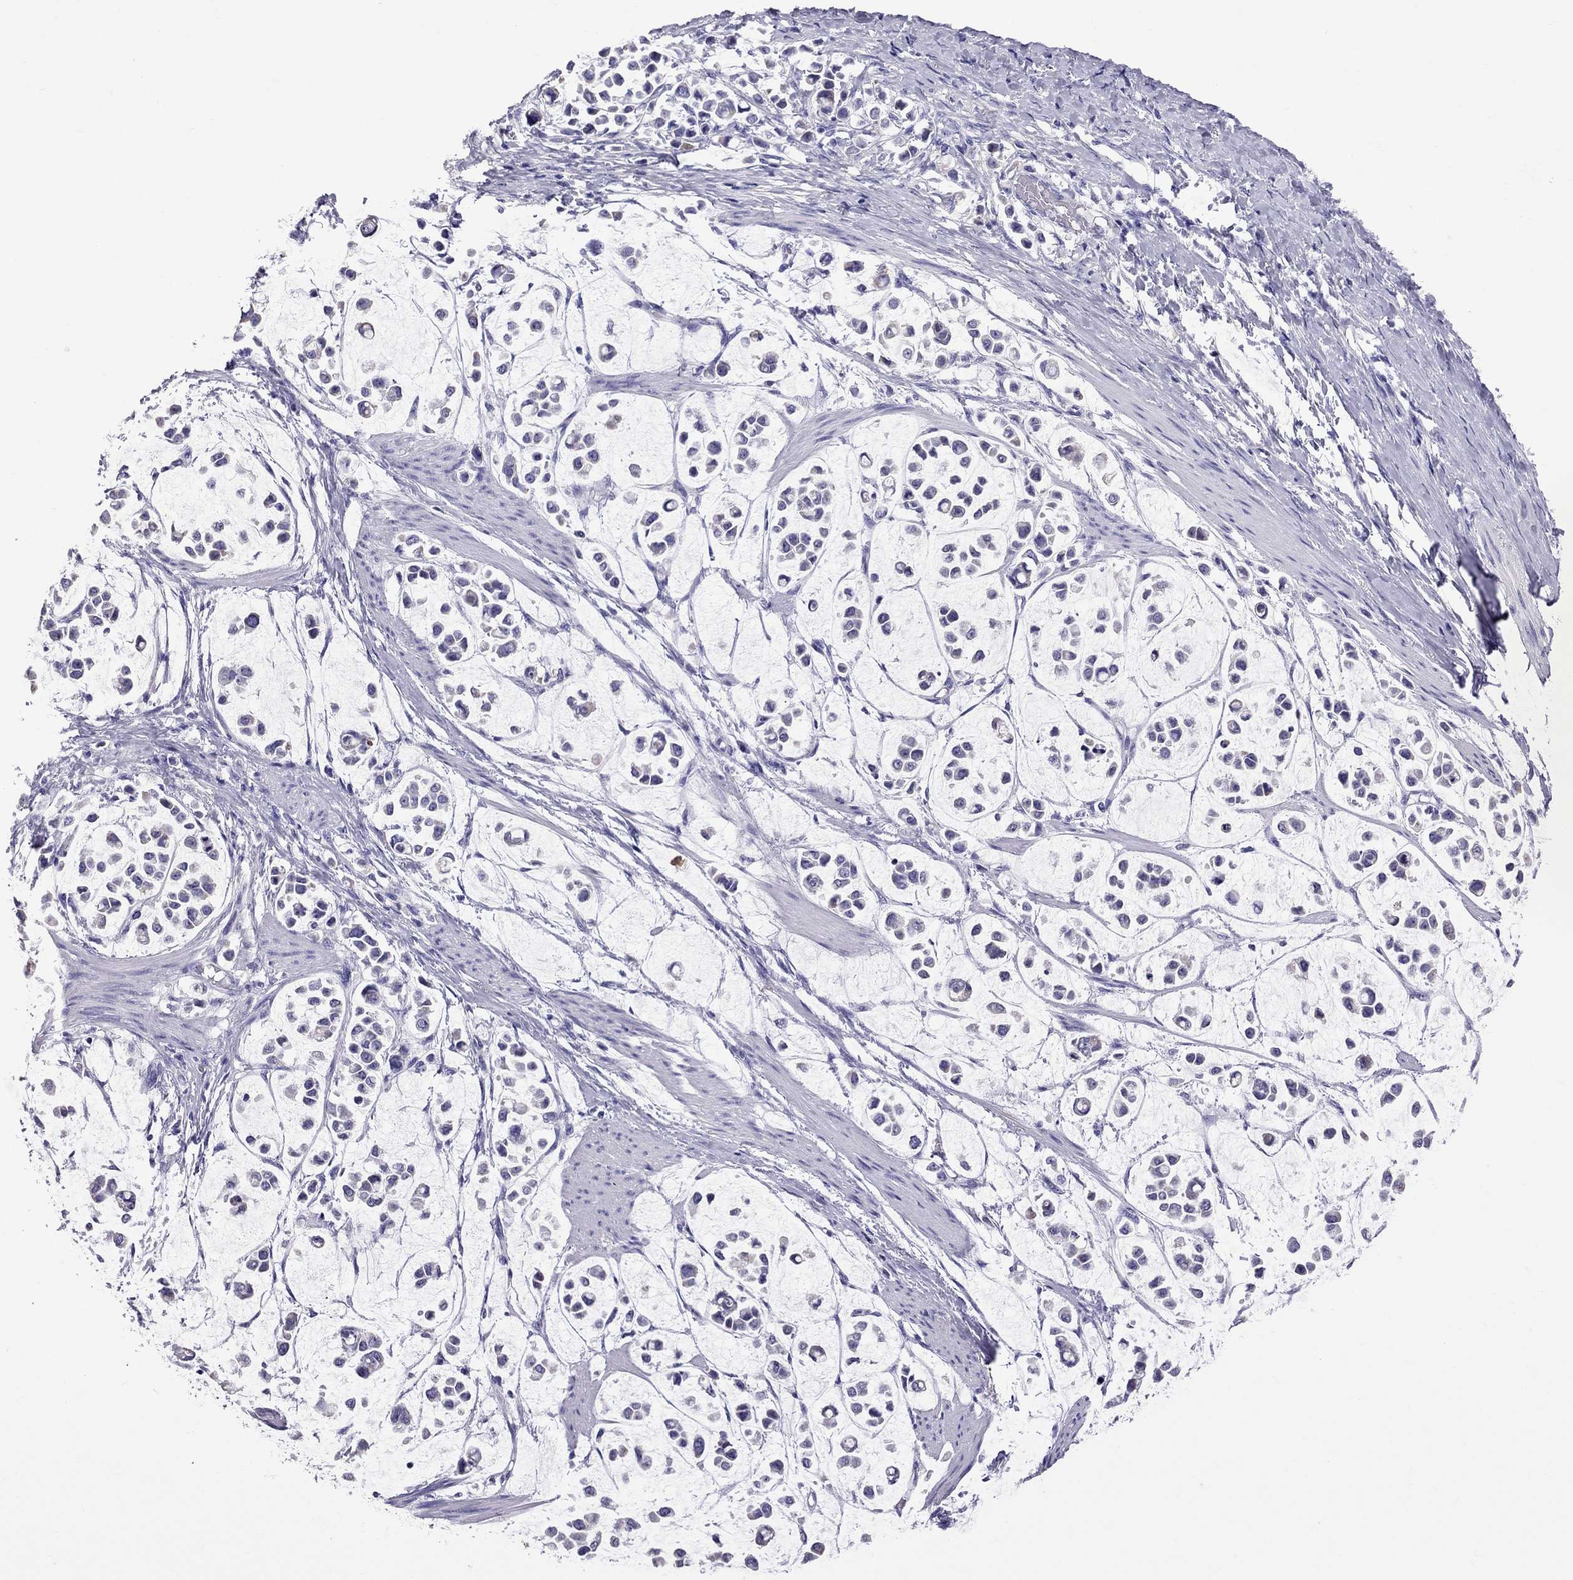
{"staining": {"intensity": "negative", "quantity": "none", "location": "none"}, "tissue": "stomach cancer", "cell_type": "Tumor cells", "image_type": "cancer", "snomed": [{"axis": "morphology", "description": "Adenocarcinoma, NOS"}, {"axis": "topography", "description": "Stomach"}], "caption": "Immunohistochemistry (IHC) of stomach cancer displays no expression in tumor cells. (IHC, brightfield microscopy, high magnification).", "gene": "TTLL13", "patient": {"sex": "male", "age": 82}}